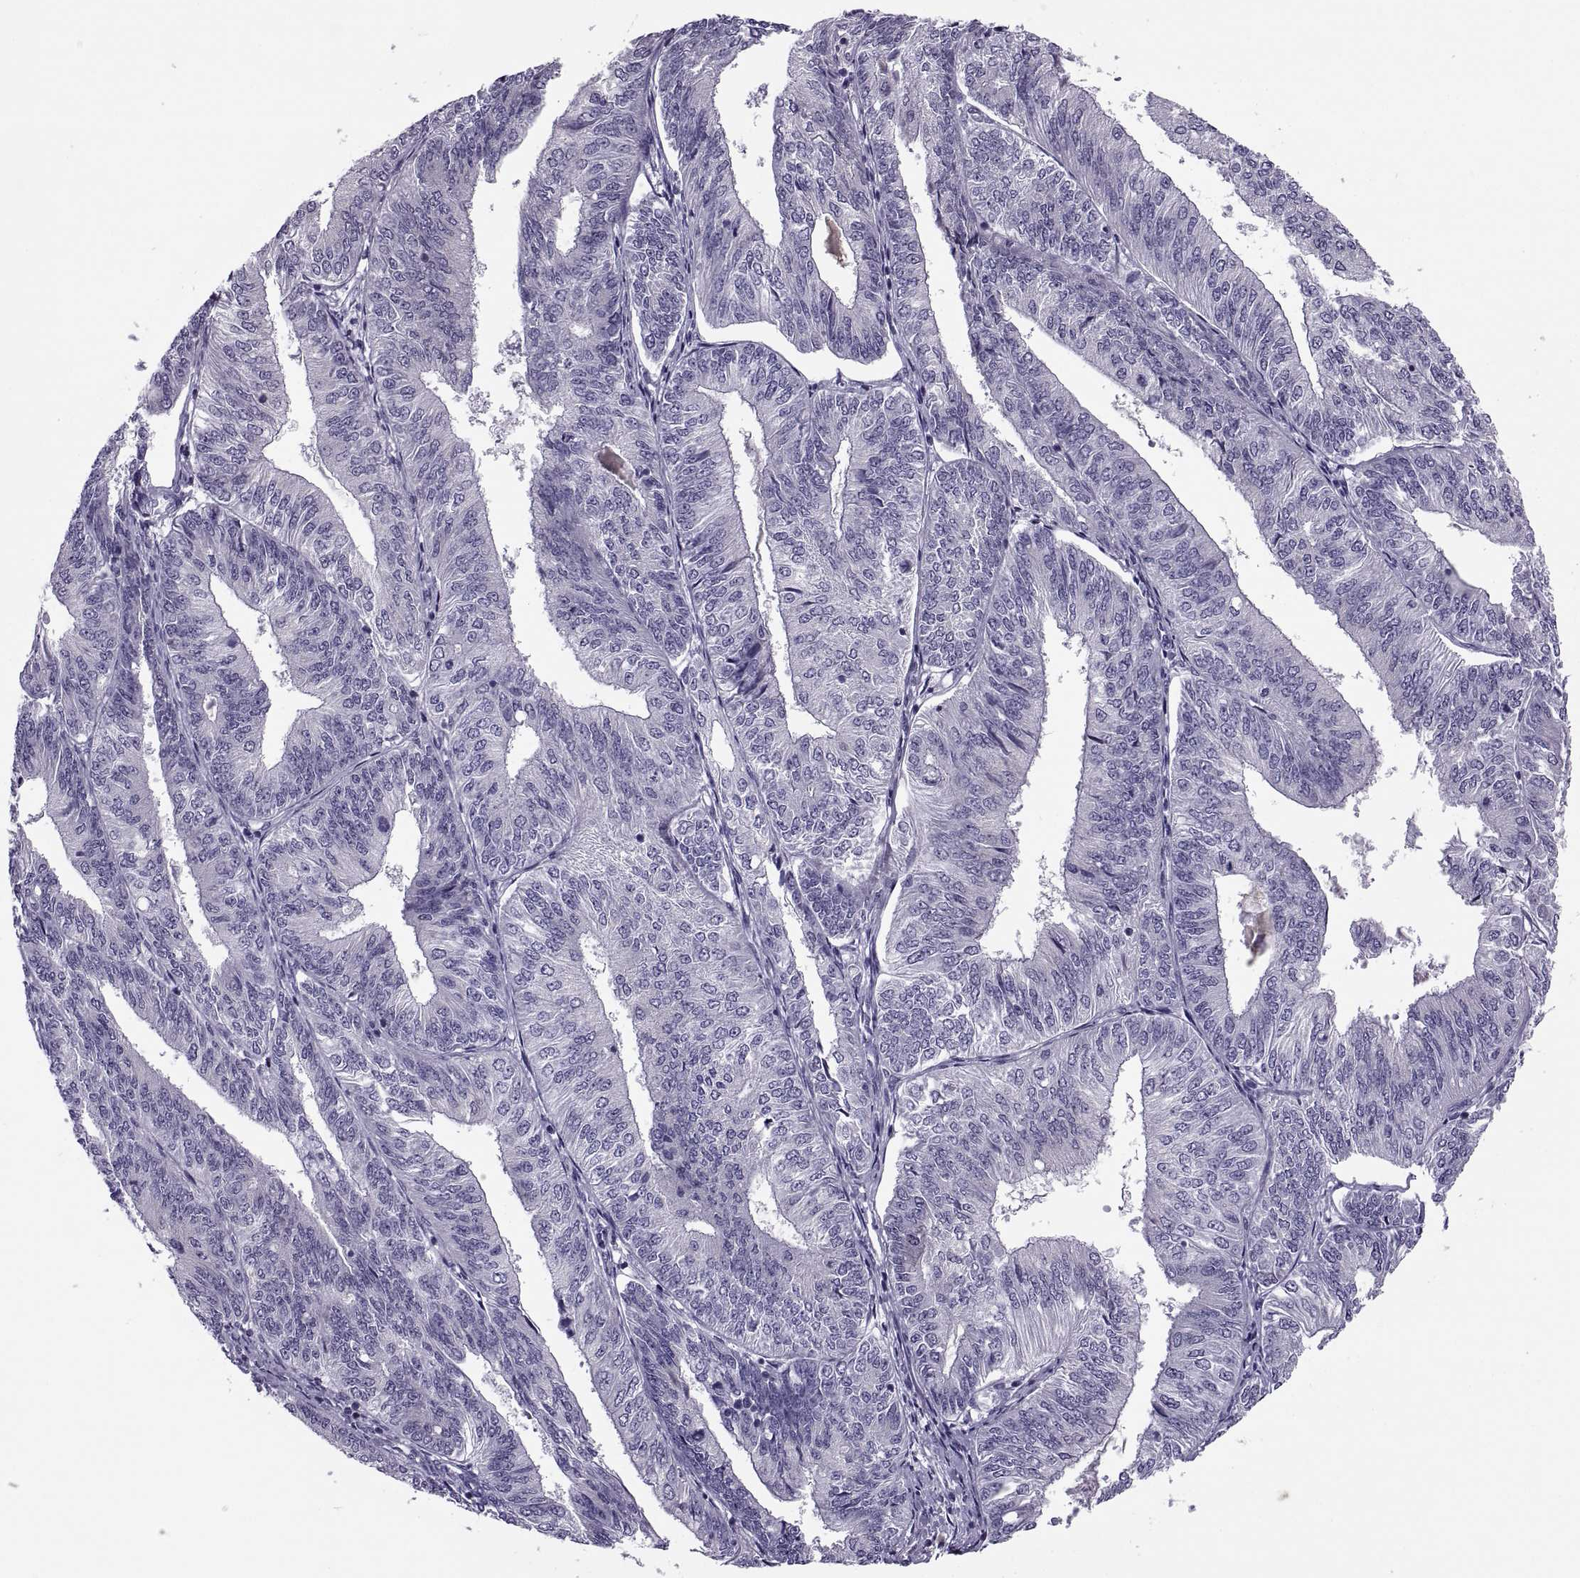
{"staining": {"intensity": "negative", "quantity": "none", "location": "none"}, "tissue": "endometrial cancer", "cell_type": "Tumor cells", "image_type": "cancer", "snomed": [{"axis": "morphology", "description": "Adenocarcinoma, NOS"}, {"axis": "topography", "description": "Endometrium"}], "caption": "IHC micrograph of neoplastic tissue: human endometrial cancer (adenocarcinoma) stained with DAB demonstrates no significant protein expression in tumor cells.", "gene": "MAGEB1", "patient": {"sex": "female", "age": 58}}